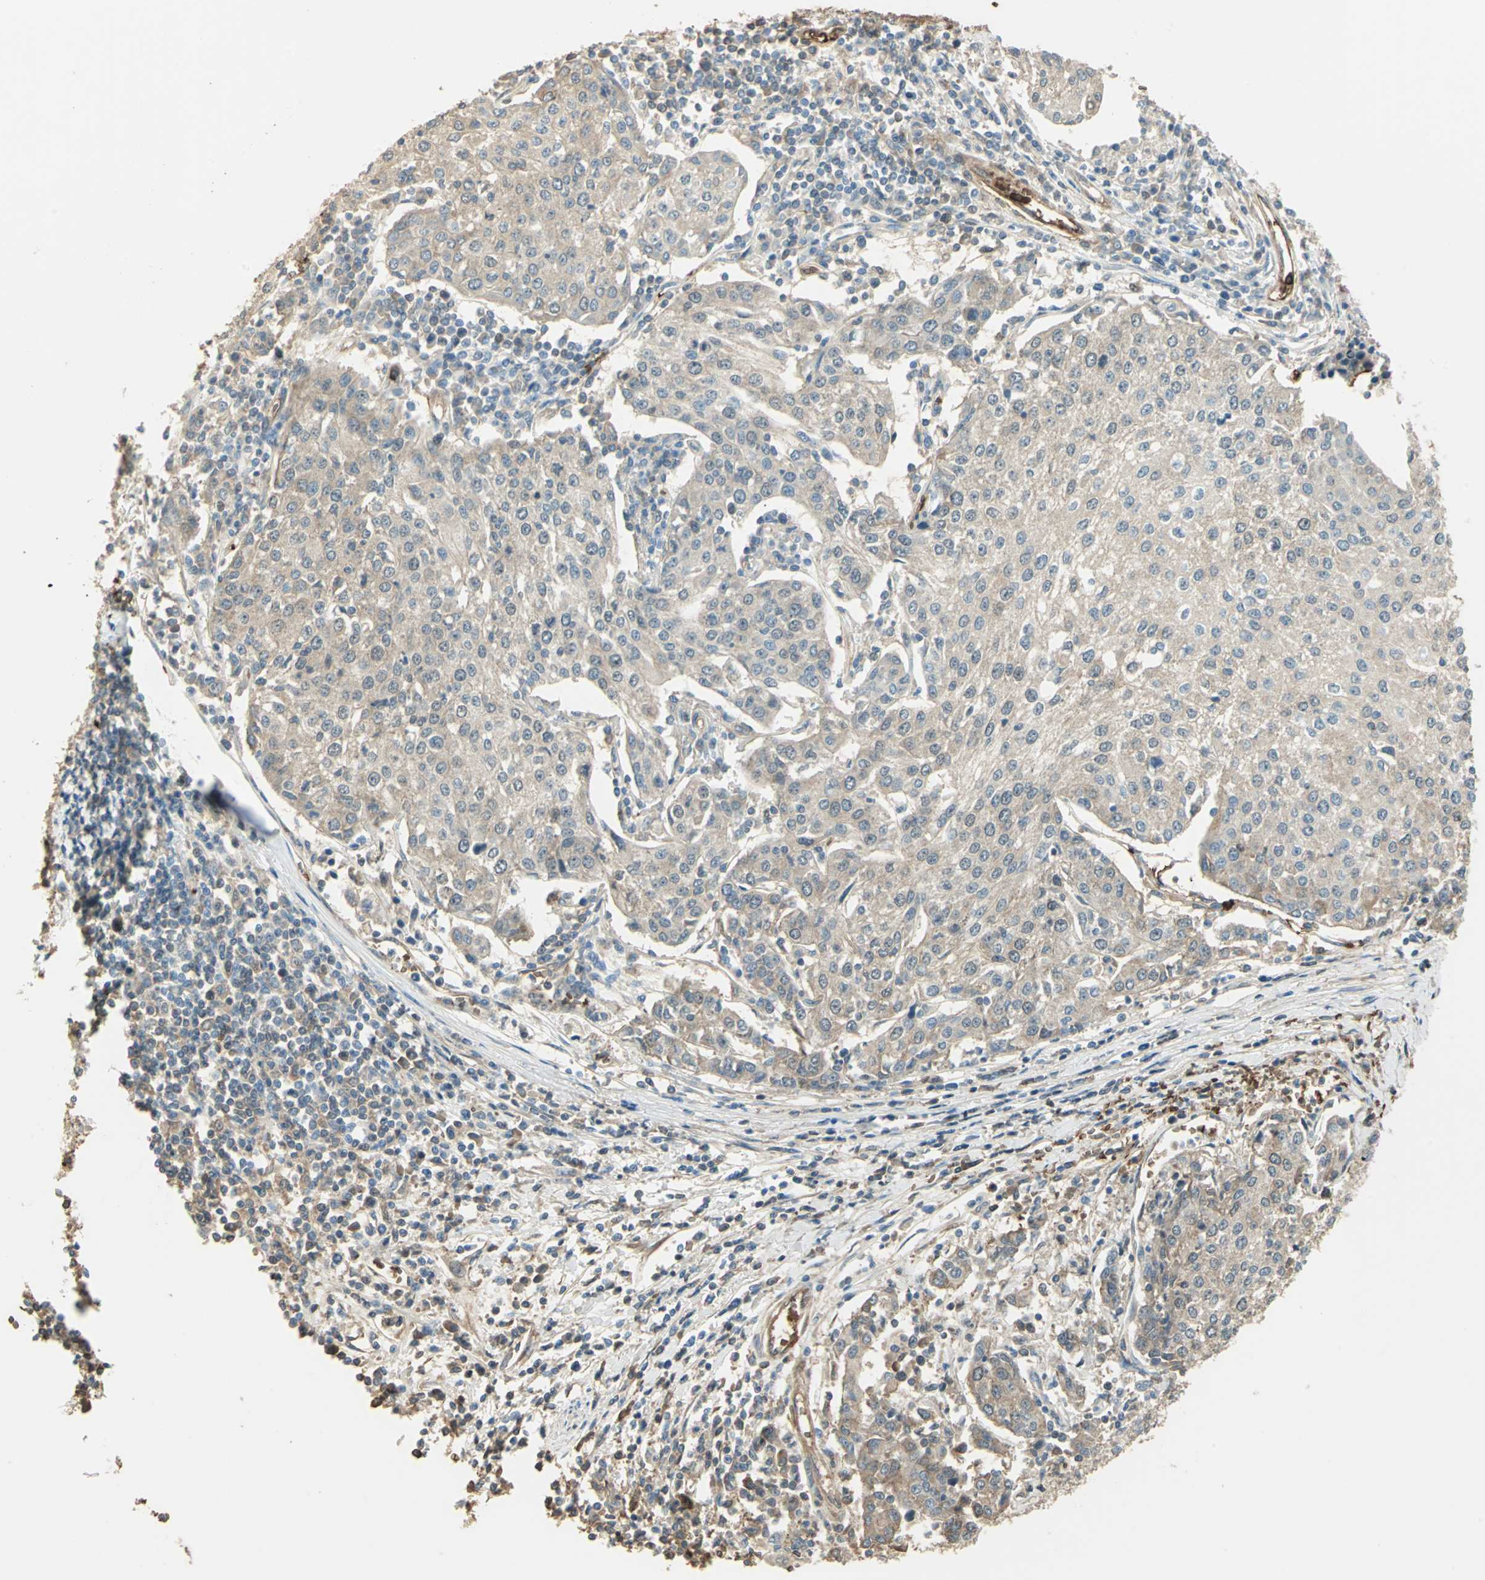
{"staining": {"intensity": "weak", "quantity": ">75%", "location": "cytoplasmic/membranous"}, "tissue": "urothelial cancer", "cell_type": "Tumor cells", "image_type": "cancer", "snomed": [{"axis": "morphology", "description": "Urothelial carcinoma, High grade"}, {"axis": "topography", "description": "Urinary bladder"}], "caption": "The photomicrograph exhibits immunohistochemical staining of urothelial cancer. There is weak cytoplasmic/membranous staining is identified in about >75% of tumor cells.", "gene": "DDAH1", "patient": {"sex": "female", "age": 85}}